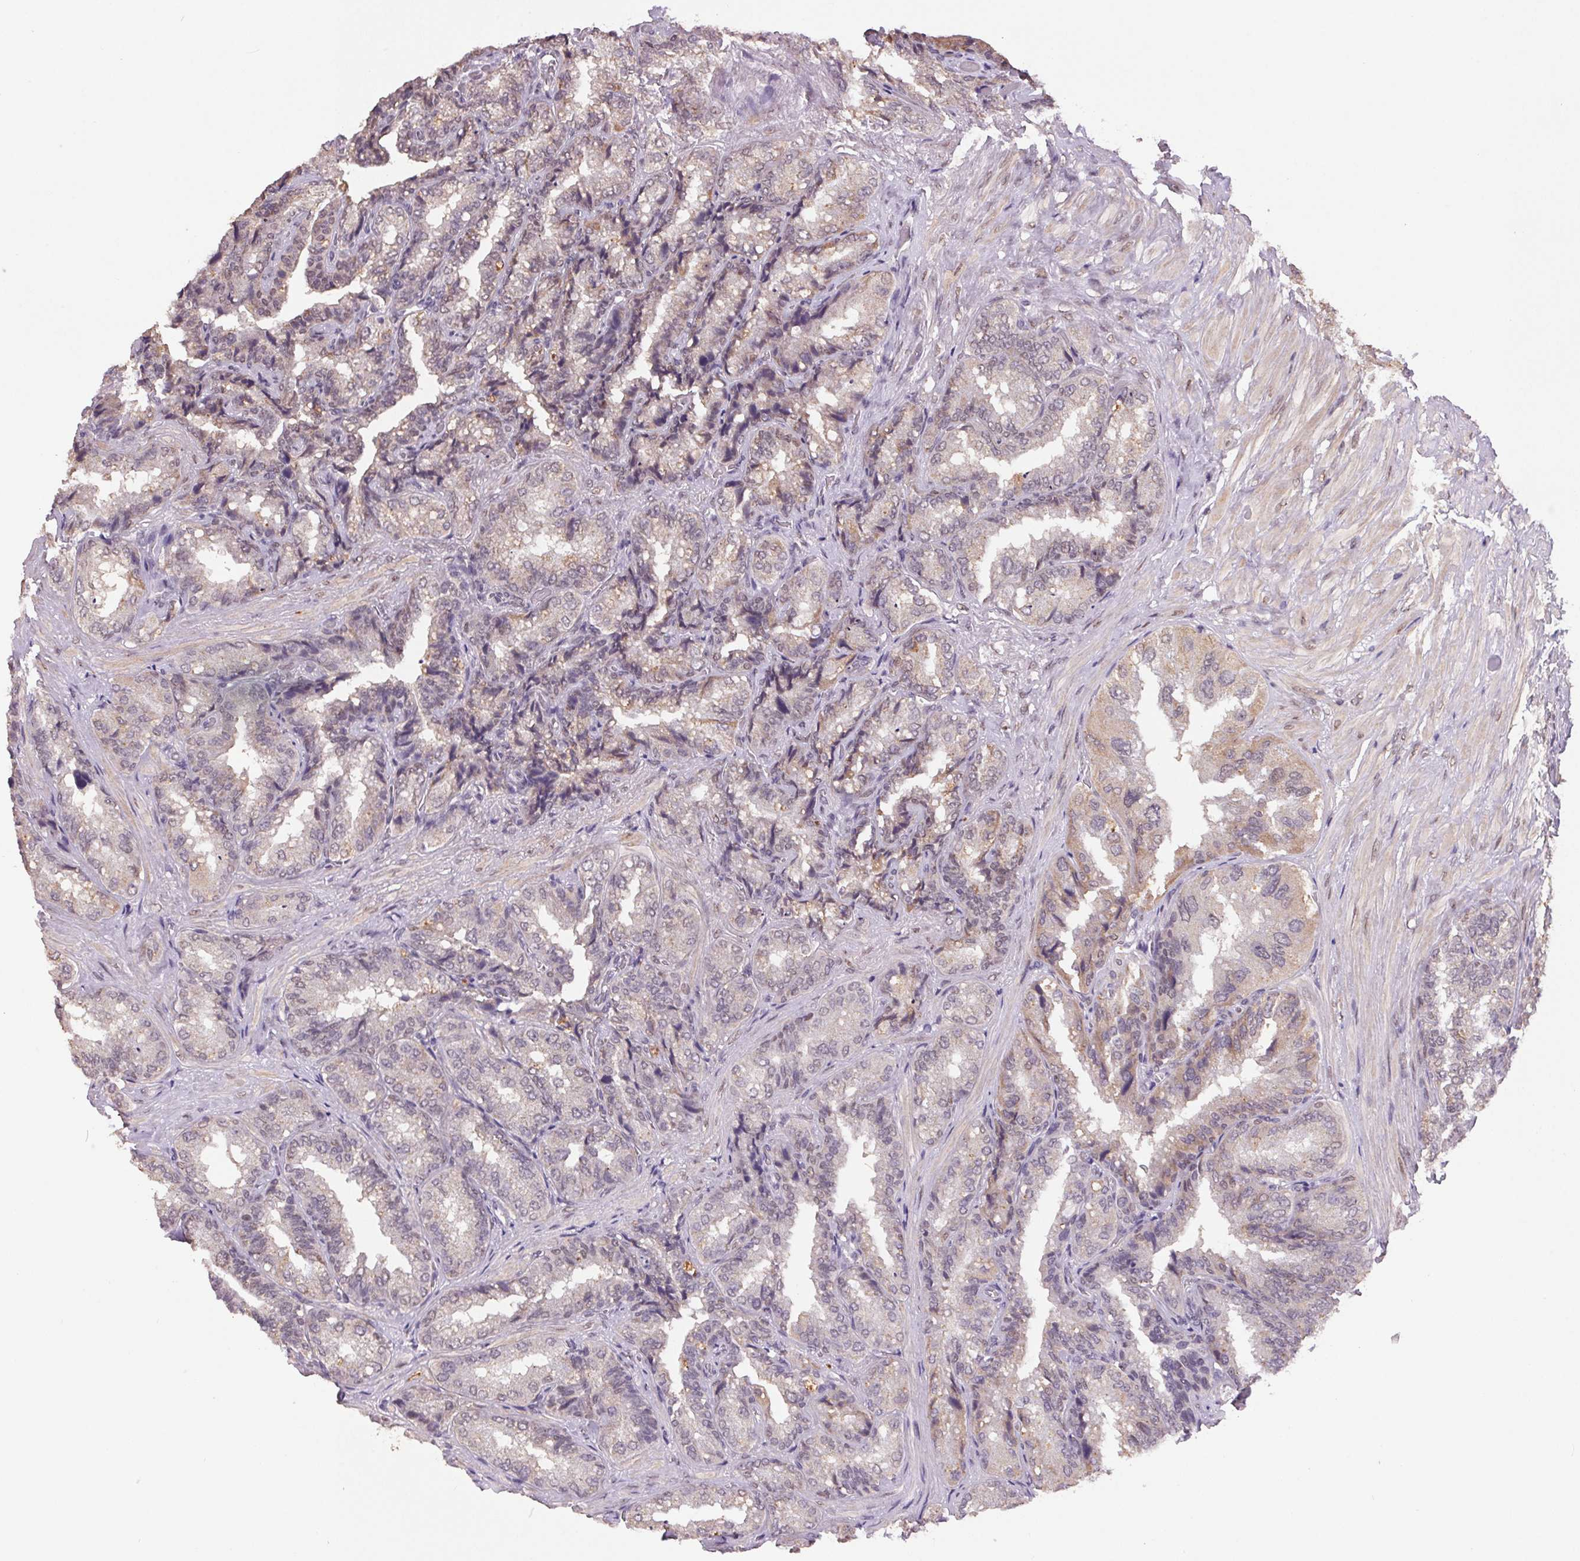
{"staining": {"intensity": "moderate", "quantity": "25%-75%", "location": "nuclear"}, "tissue": "seminal vesicle", "cell_type": "Glandular cells", "image_type": "normal", "snomed": [{"axis": "morphology", "description": "Normal tissue, NOS"}, {"axis": "topography", "description": "Seminal veicle"}], "caption": "DAB (3,3'-diaminobenzidine) immunohistochemical staining of benign seminal vesicle displays moderate nuclear protein staining in about 25%-75% of glandular cells. The protein of interest is shown in brown color, while the nuclei are stained blue.", "gene": "ZBTB4", "patient": {"sex": "male", "age": 68}}